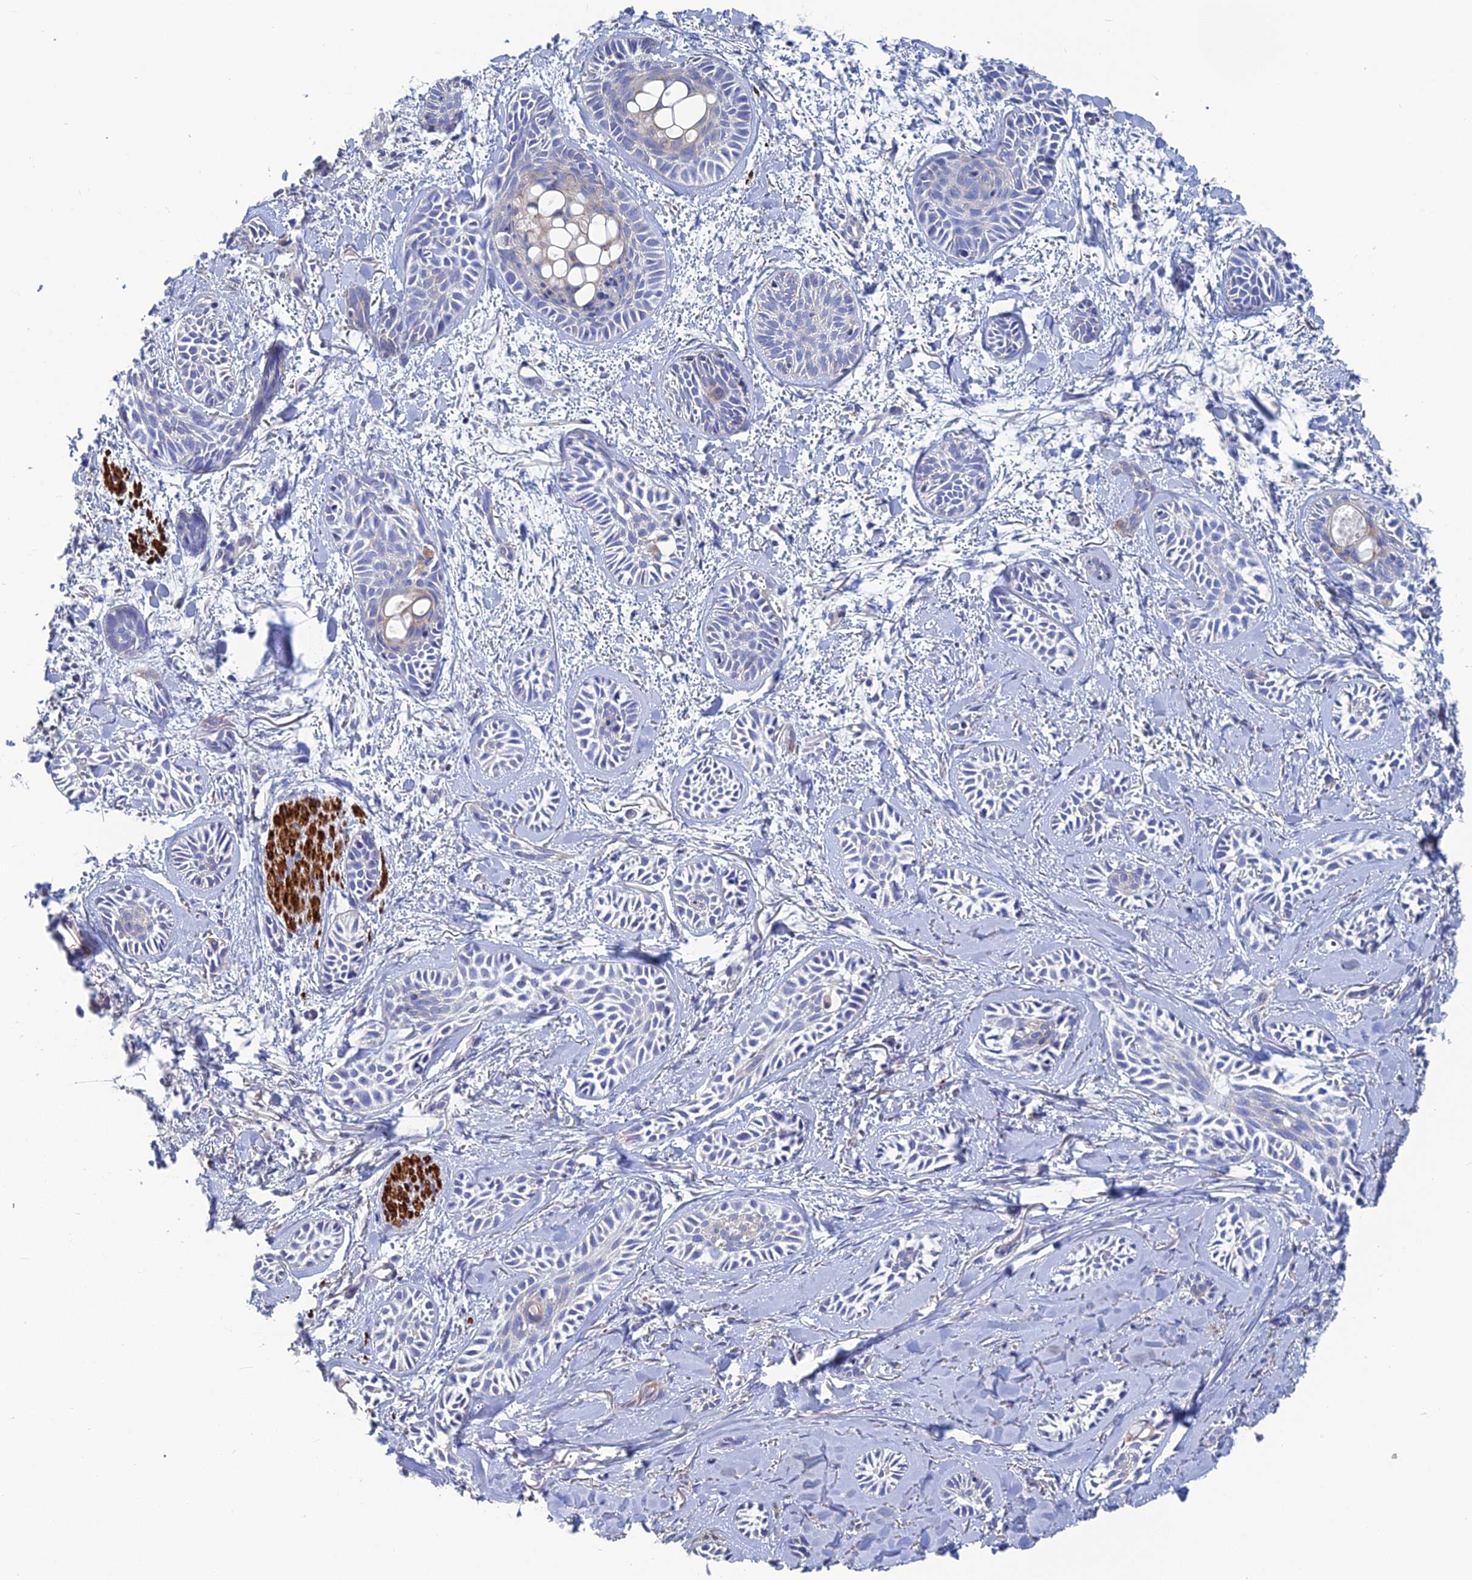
{"staining": {"intensity": "negative", "quantity": "none", "location": "none"}, "tissue": "skin cancer", "cell_type": "Tumor cells", "image_type": "cancer", "snomed": [{"axis": "morphology", "description": "Basal cell carcinoma"}, {"axis": "topography", "description": "Skin"}], "caption": "The immunohistochemistry image has no significant positivity in tumor cells of skin cancer tissue. (DAB IHC, high magnification).", "gene": "PCDHA8", "patient": {"sex": "female", "age": 59}}